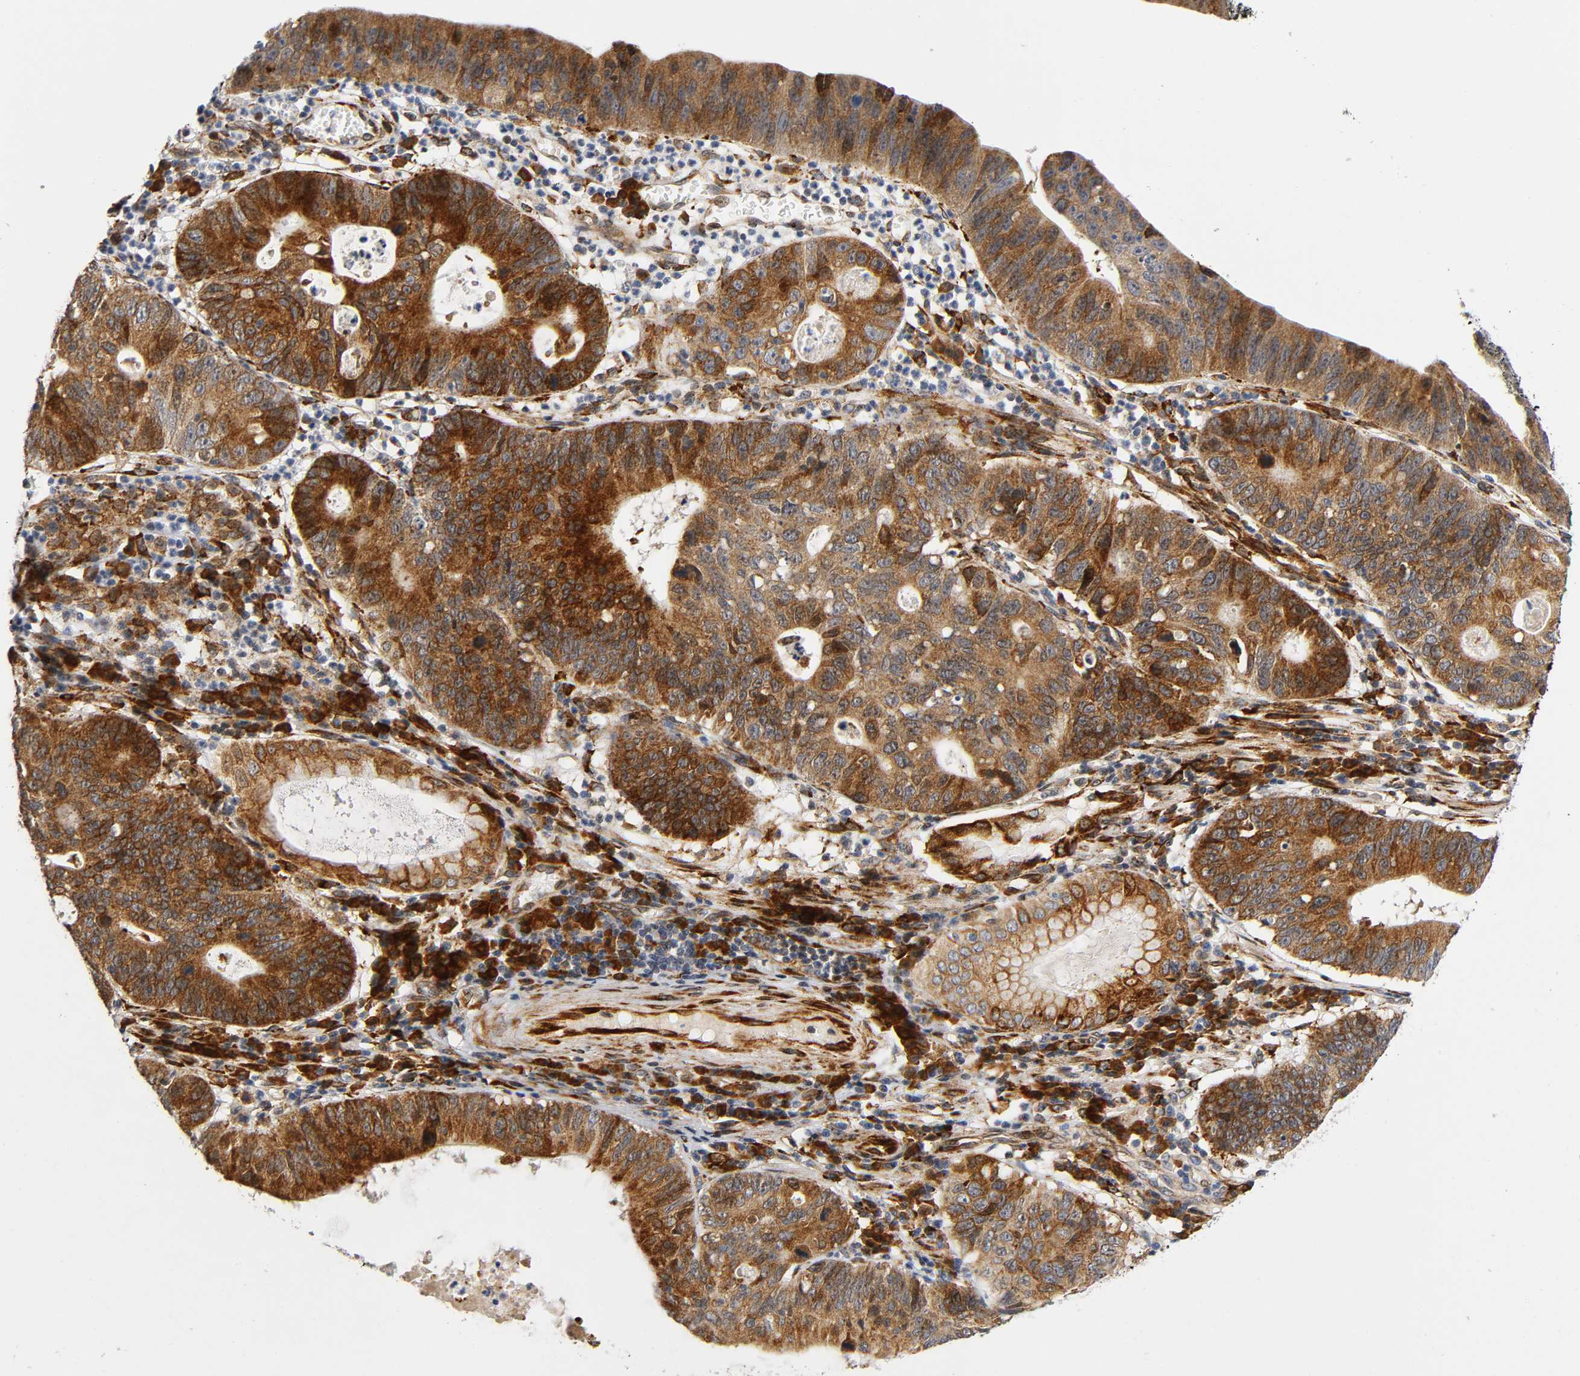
{"staining": {"intensity": "strong", "quantity": ">75%", "location": "cytoplasmic/membranous"}, "tissue": "stomach cancer", "cell_type": "Tumor cells", "image_type": "cancer", "snomed": [{"axis": "morphology", "description": "Adenocarcinoma, NOS"}, {"axis": "topography", "description": "Stomach"}], "caption": "Strong cytoplasmic/membranous expression is present in approximately >75% of tumor cells in stomach cancer (adenocarcinoma). (IHC, brightfield microscopy, high magnification).", "gene": "SOS2", "patient": {"sex": "male", "age": 59}}